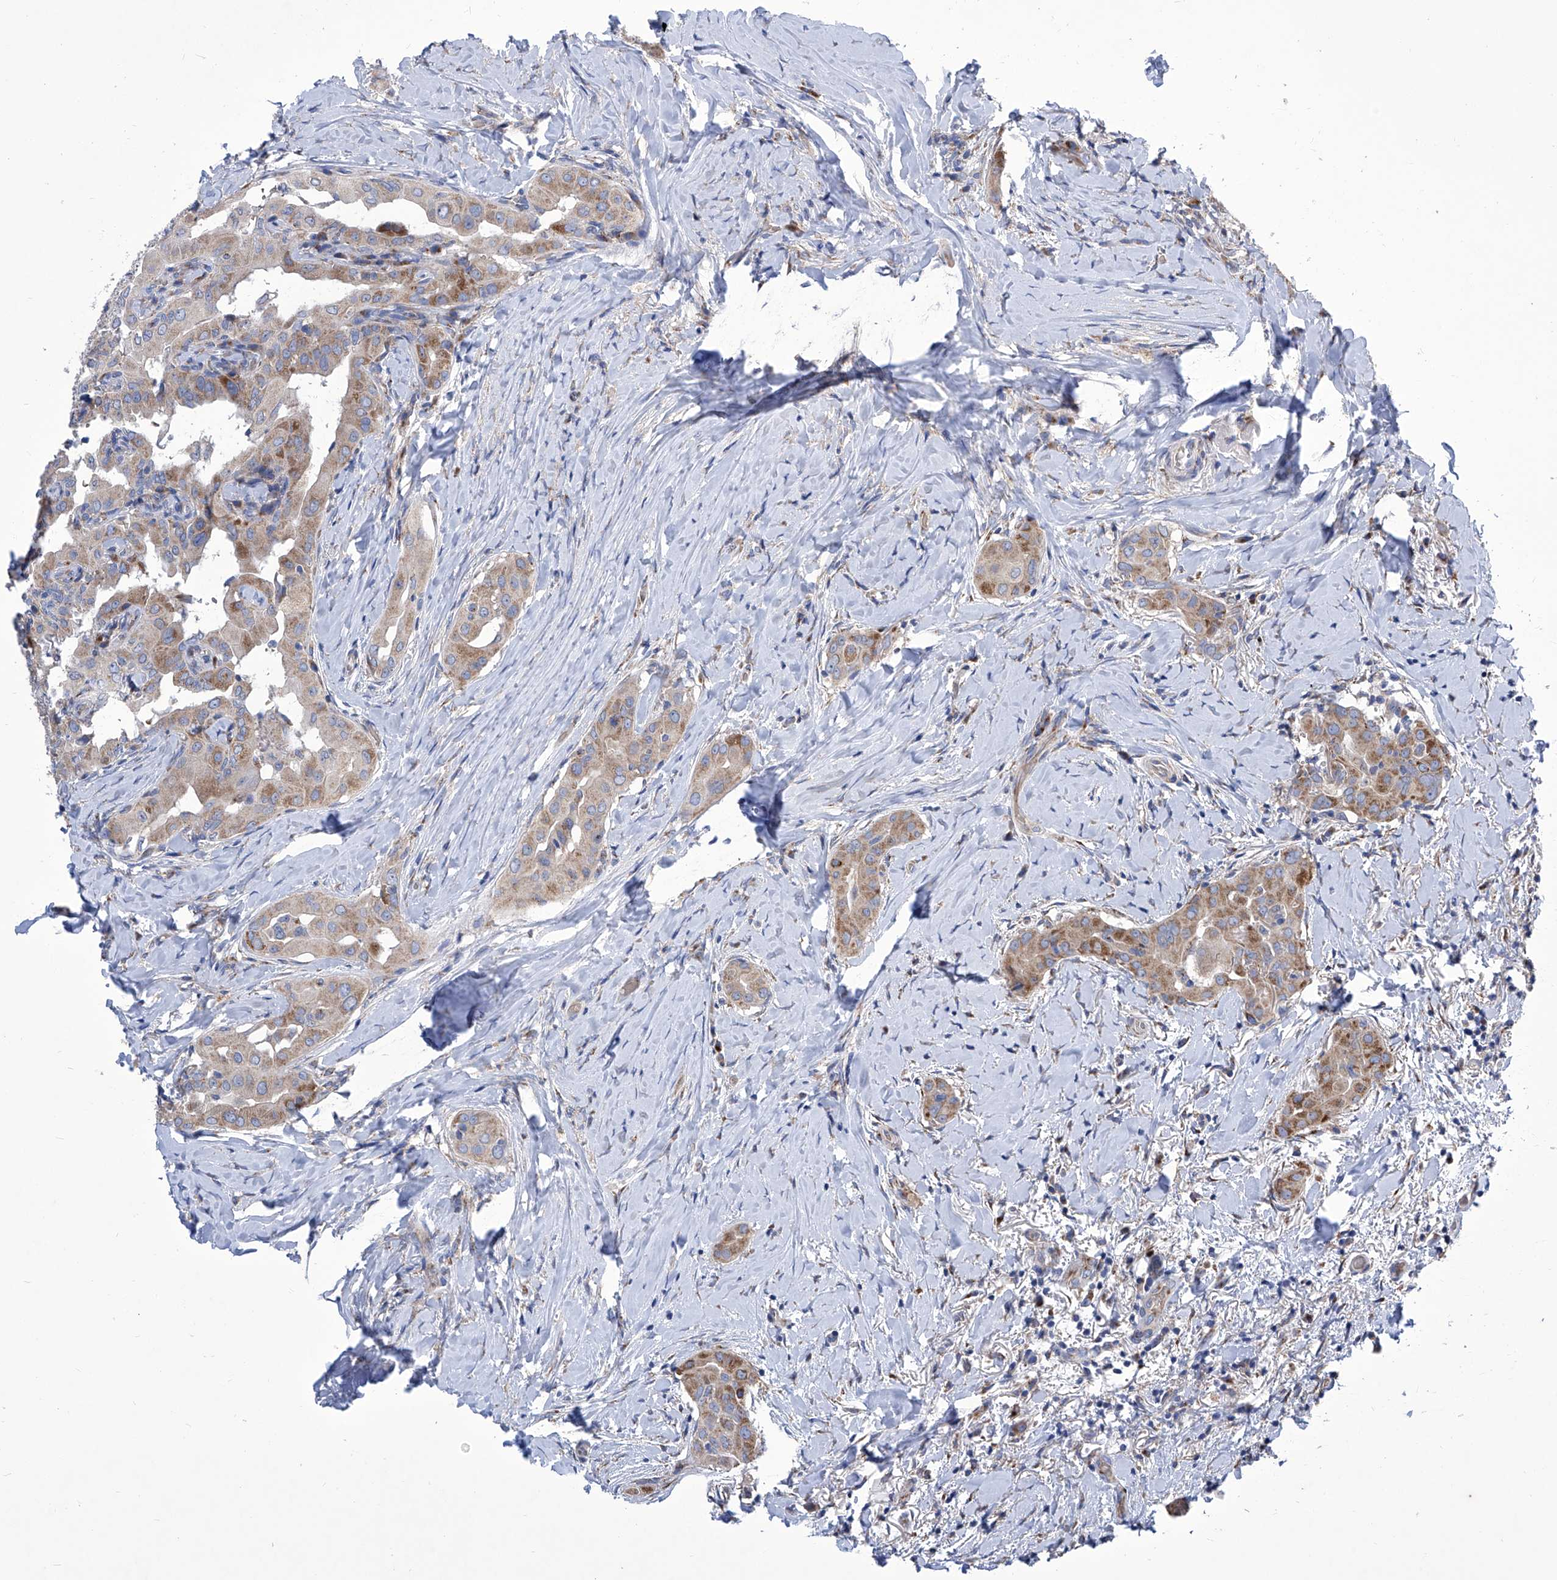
{"staining": {"intensity": "moderate", "quantity": ">75%", "location": "cytoplasmic/membranous"}, "tissue": "thyroid cancer", "cell_type": "Tumor cells", "image_type": "cancer", "snomed": [{"axis": "morphology", "description": "Papillary adenocarcinoma, NOS"}, {"axis": "topography", "description": "Thyroid gland"}], "caption": "Thyroid papillary adenocarcinoma was stained to show a protein in brown. There is medium levels of moderate cytoplasmic/membranous expression in approximately >75% of tumor cells.", "gene": "TJAP1", "patient": {"sex": "male", "age": 33}}